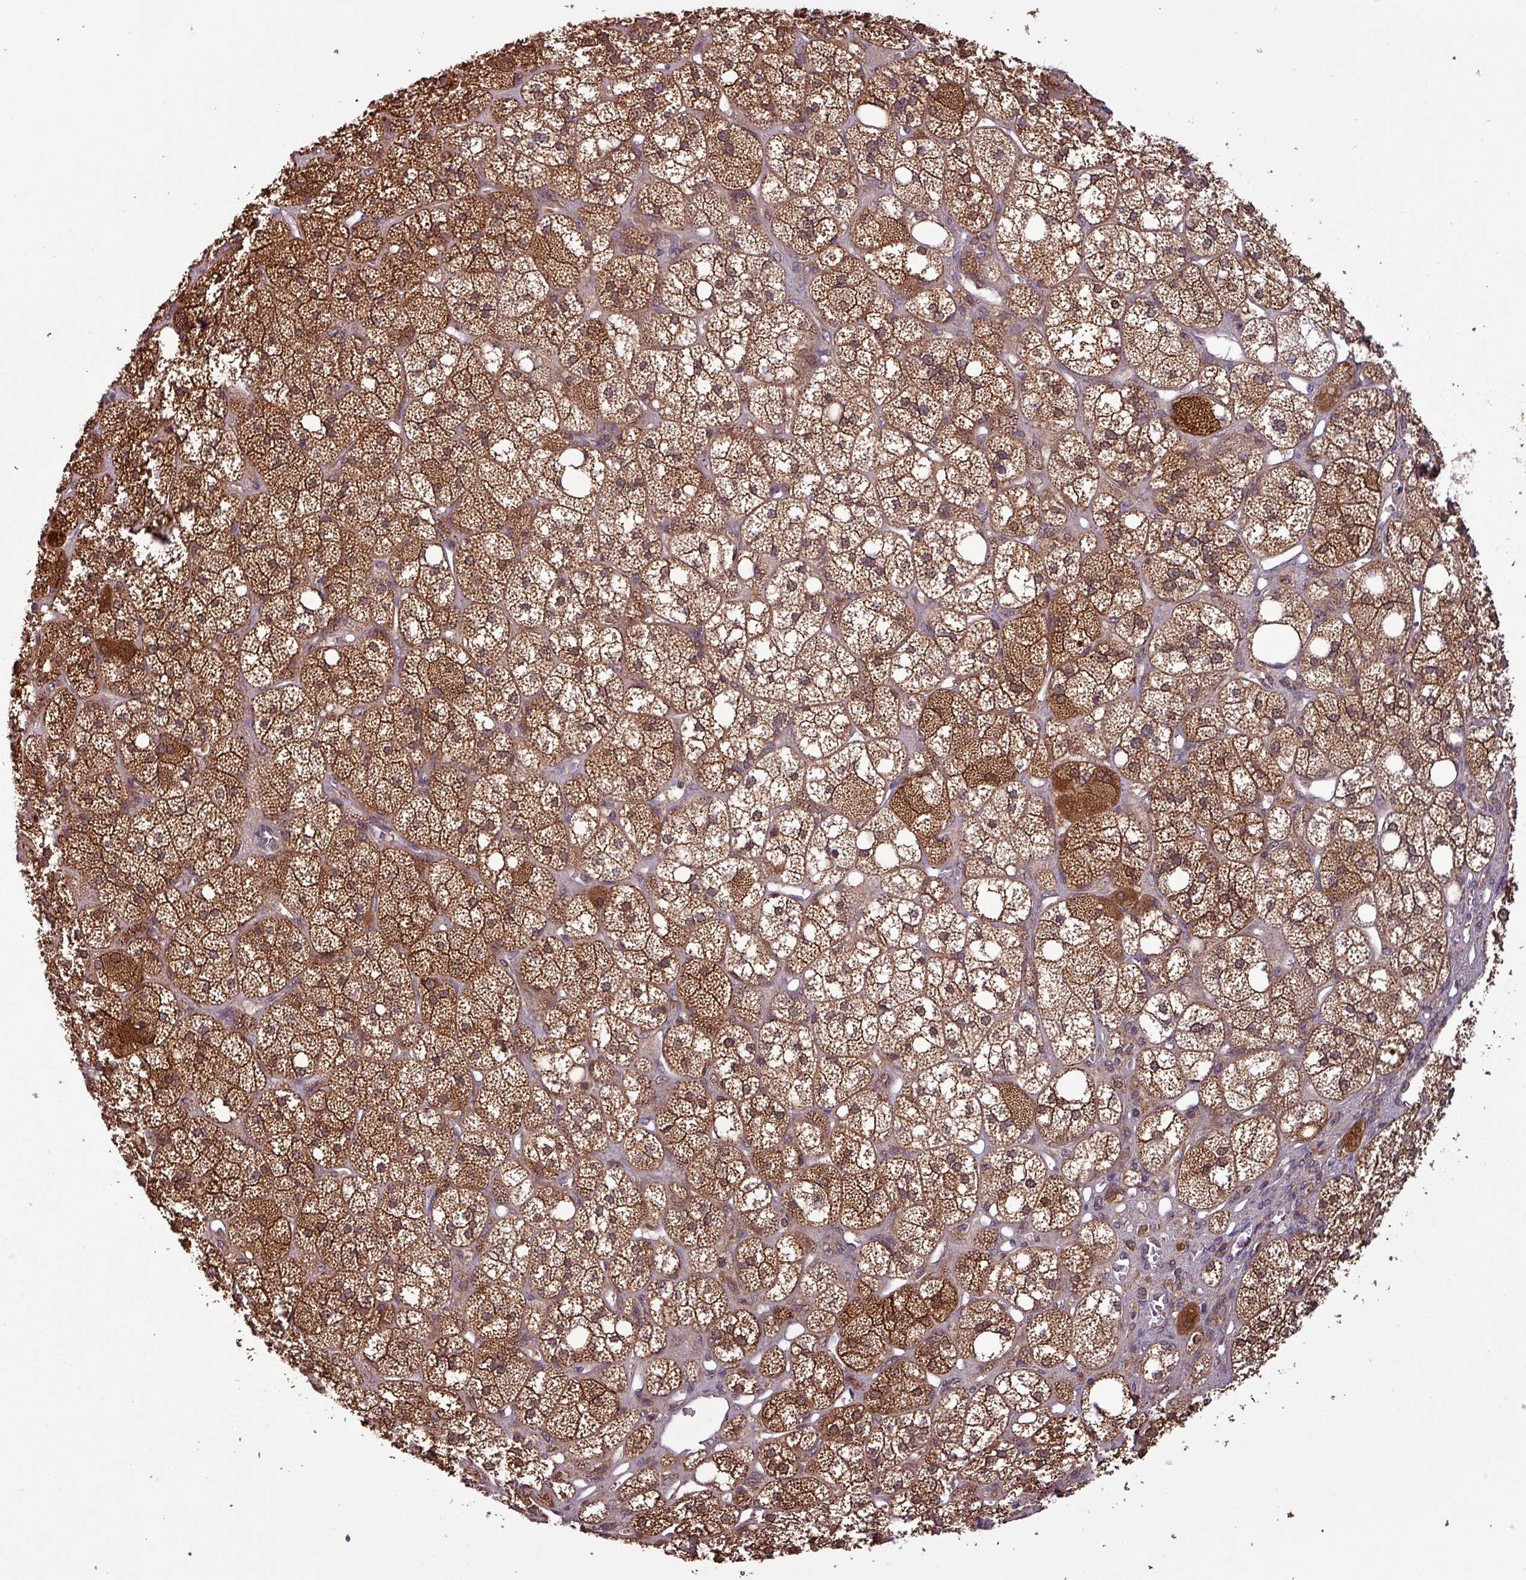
{"staining": {"intensity": "moderate", "quantity": ">75%", "location": "cytoplasmic/membranous,nuclear"}, "tissue": "adrenal gland", "cell_type": "Glandular cells", "image_type": "normal", "snomed": [{"axis": "morphology", "description": "Normal tissue, NOS"}, {"axis": "topography", "description": "Adrenal gland"}], "caption": "Immunohistochemical staining of benign human adrenal gland exhibits >75% levels of moderate cytoplasmic/membranous,nuclear protein expression in about >75% of glandular cells. The staining was performed using DAB to visualize the protein expression in brown, while the nuclei were stained in blue with hematoxylin (Magnification: 20x).", "gene": "NT5C3A", "patient": {"sex": "male", "age": 61}}